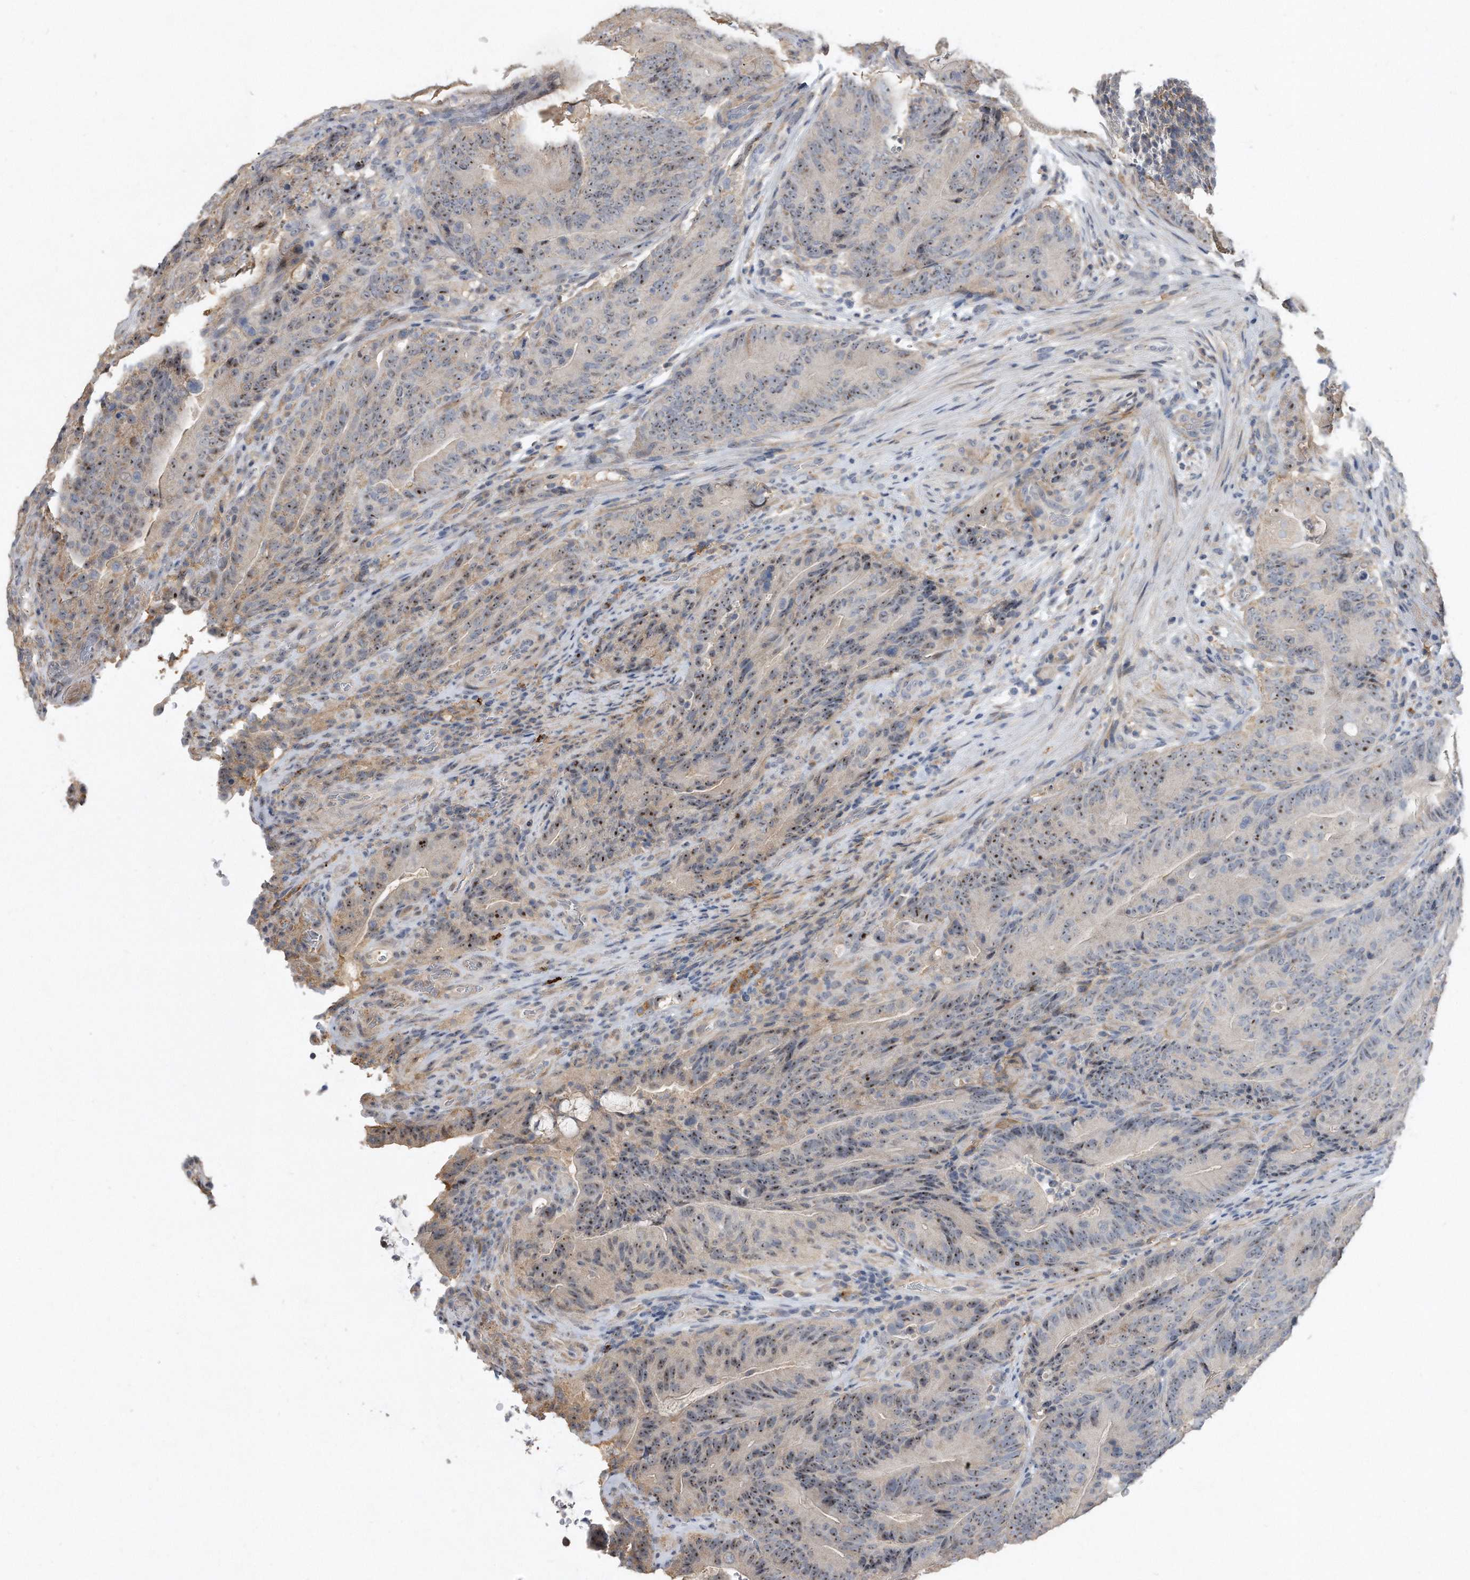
{"staining": {"intensity": "moderate", "quantity": ">75%", "location": "nuclear"}, "tissue": "colorectal cancer", "cell_type": "Tumor cells", "image_type": "cancer", "snomed": [{"axis": "morphology", "description": "Normal tissue, NOS"}, {"axis": "topography", "description": "Colon"}], "caption": "A high-resolution photomicrograph shows IHC staining of colorectal cancer, which reveals moderate nuclear staining in approximately >75% of tumor cells.", "gene": "PGBD2", "patient": {"sex": "female", "age": 82}}